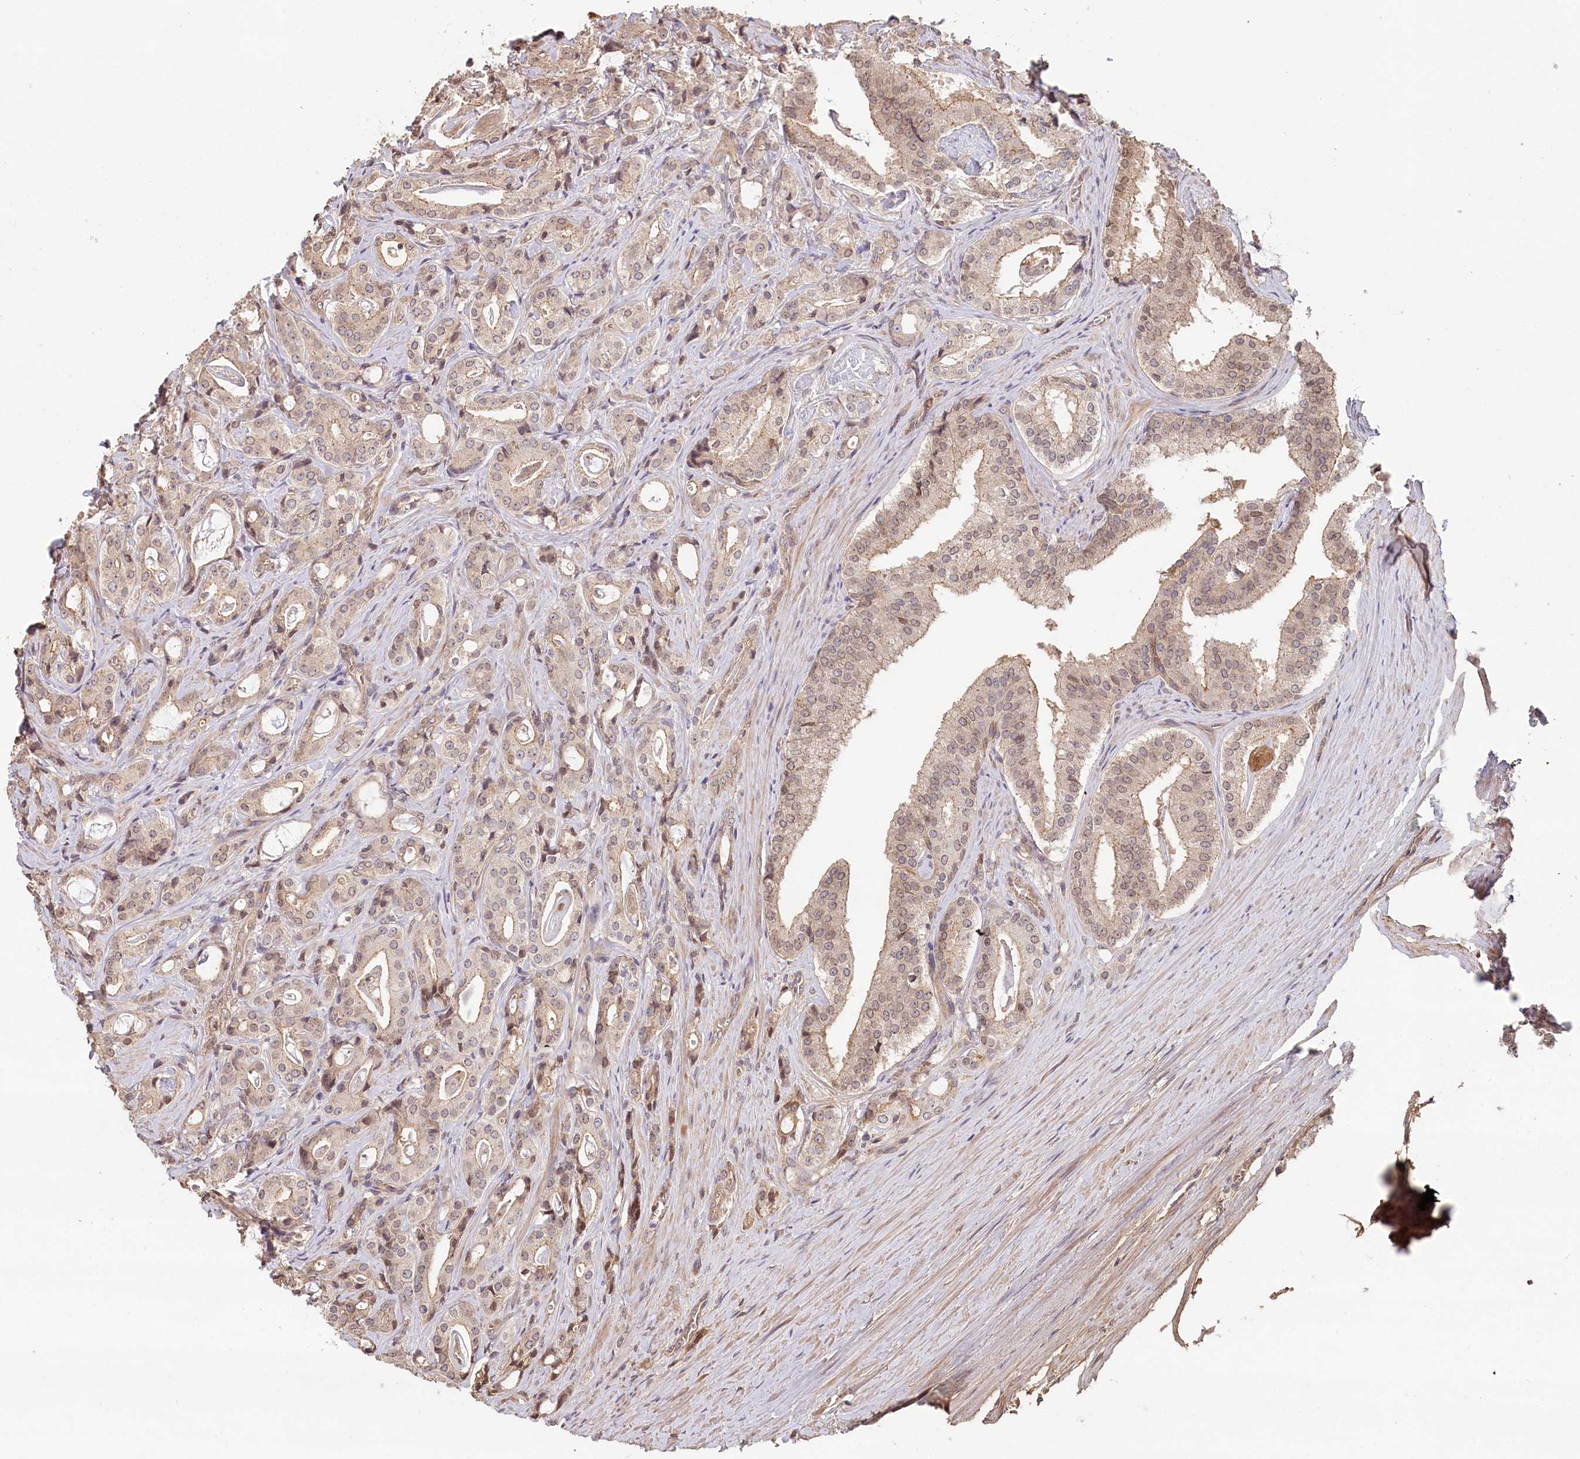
{"staining": {"intensity": "weak", "quantity": "25%-75%", "location": "cytoplasmic/membranous"}, "tissue": "prostate cancer", "cell_type": "Tumor cells", "image_type": "cancer", "snomed": [{"axis": "morphology", "description": "Adenocarcinoma, High grade"}, {"axis": "topography", "description": "Prostate"}], "caption": "The immunohistochemical stain shows weak cytoplasmic/membranous expression in tumor cells of prostate adenocarcinoma (high-grade) tissue.", "gene": "TCHP", "patient": {"sex": "male", "age": 63}}